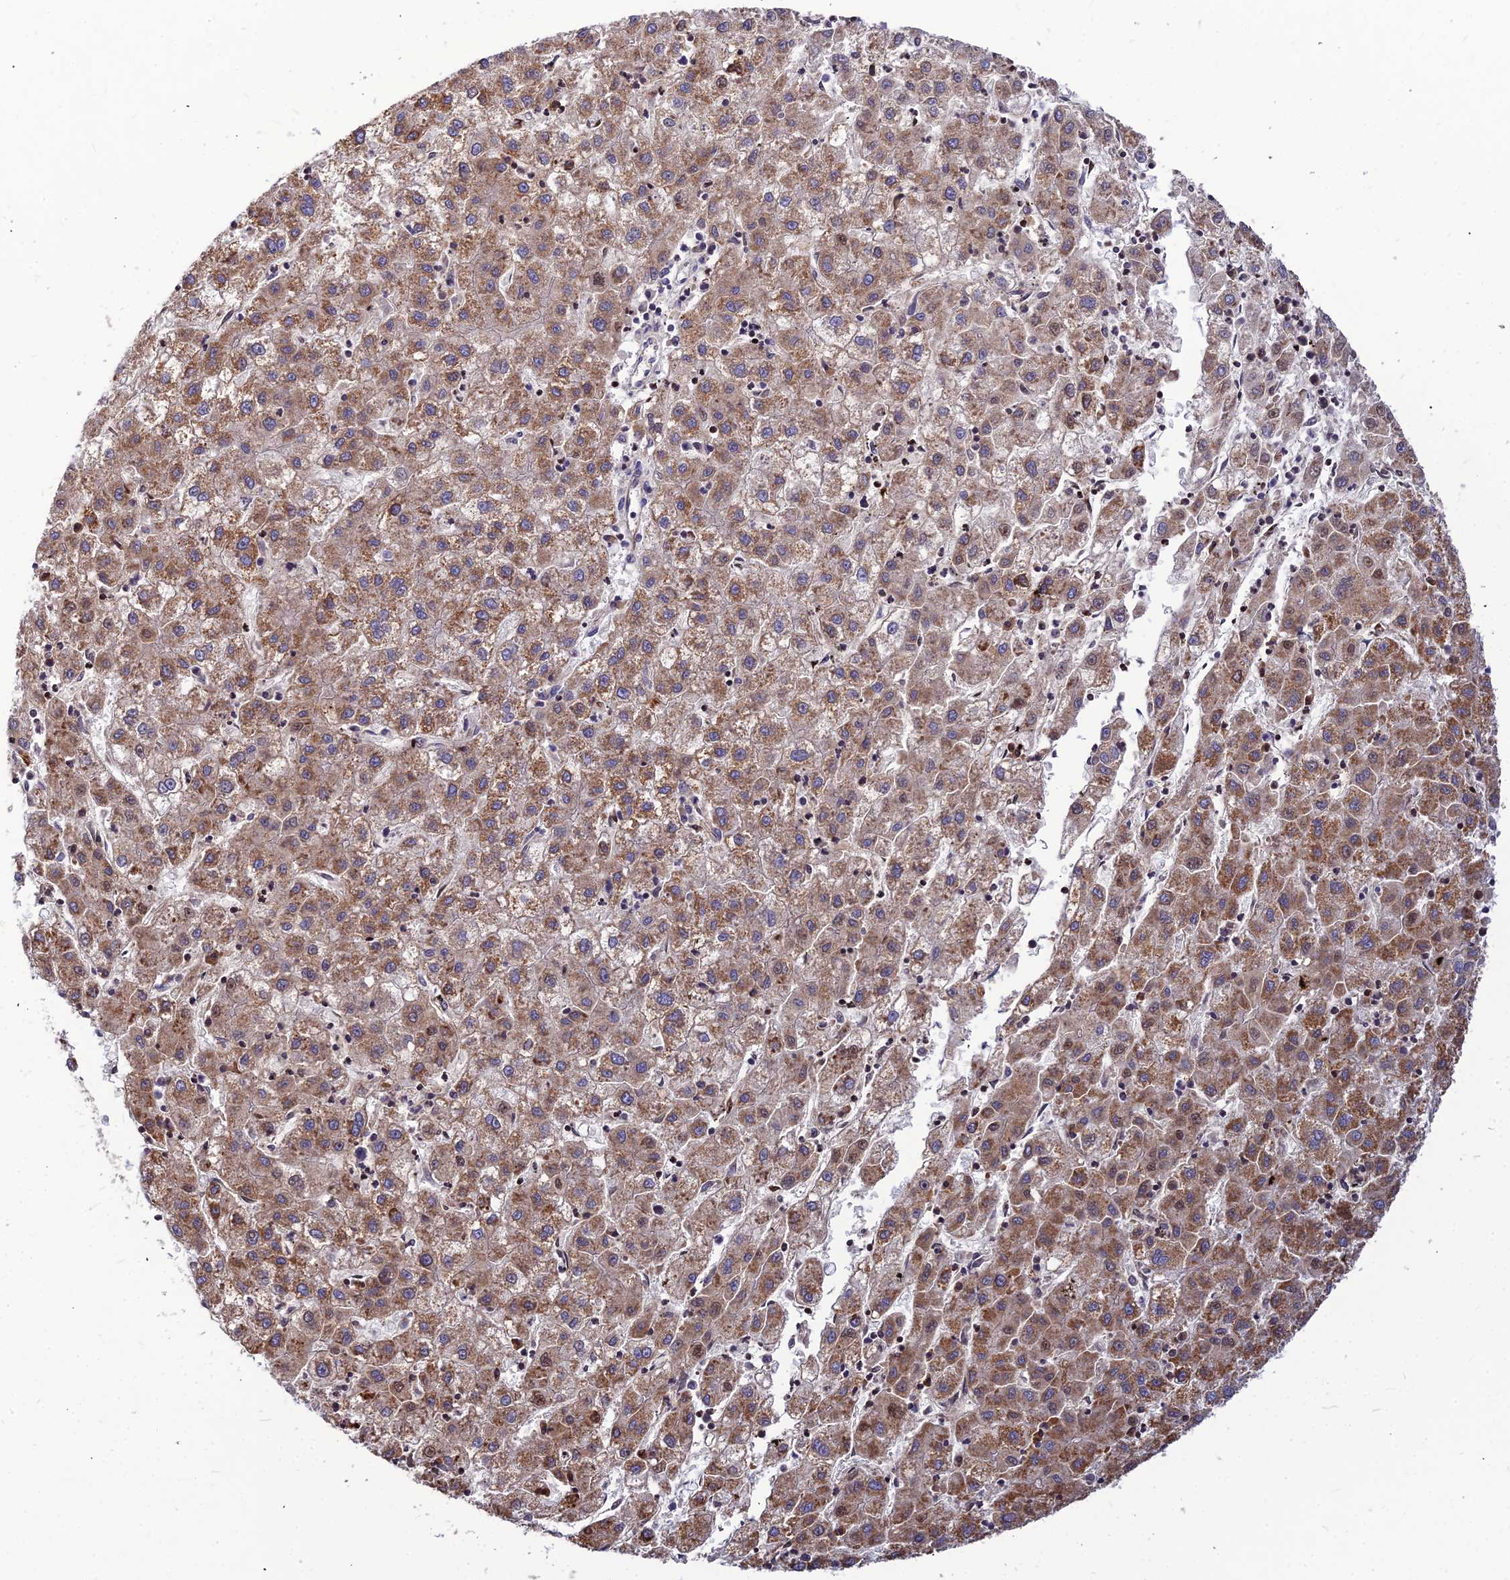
{"staining": {"intensity": "moderate", "quantity": ">75%", "location": "cytoplasmic/membranous"}, "tissue": "liver cancer", "cell_type": "Tumor cells", "image_type": "cancer", "snomed": [{"axis": "morphology", "description": "Carcinoma, Hepatocellular, NOS"}, {"axis": "topography", "description": "Liver"}], "caption": "Protein staining displays moderate cytoplasmic/membranous expression in approximately >75% of tumor cells in liver cancer (hepatocellular carcinoma). (Brightfield microscopy of DAB IHC at high magnification).", "gene": "ASPHD1", "patient": {"sex": "male", "age": 72}}